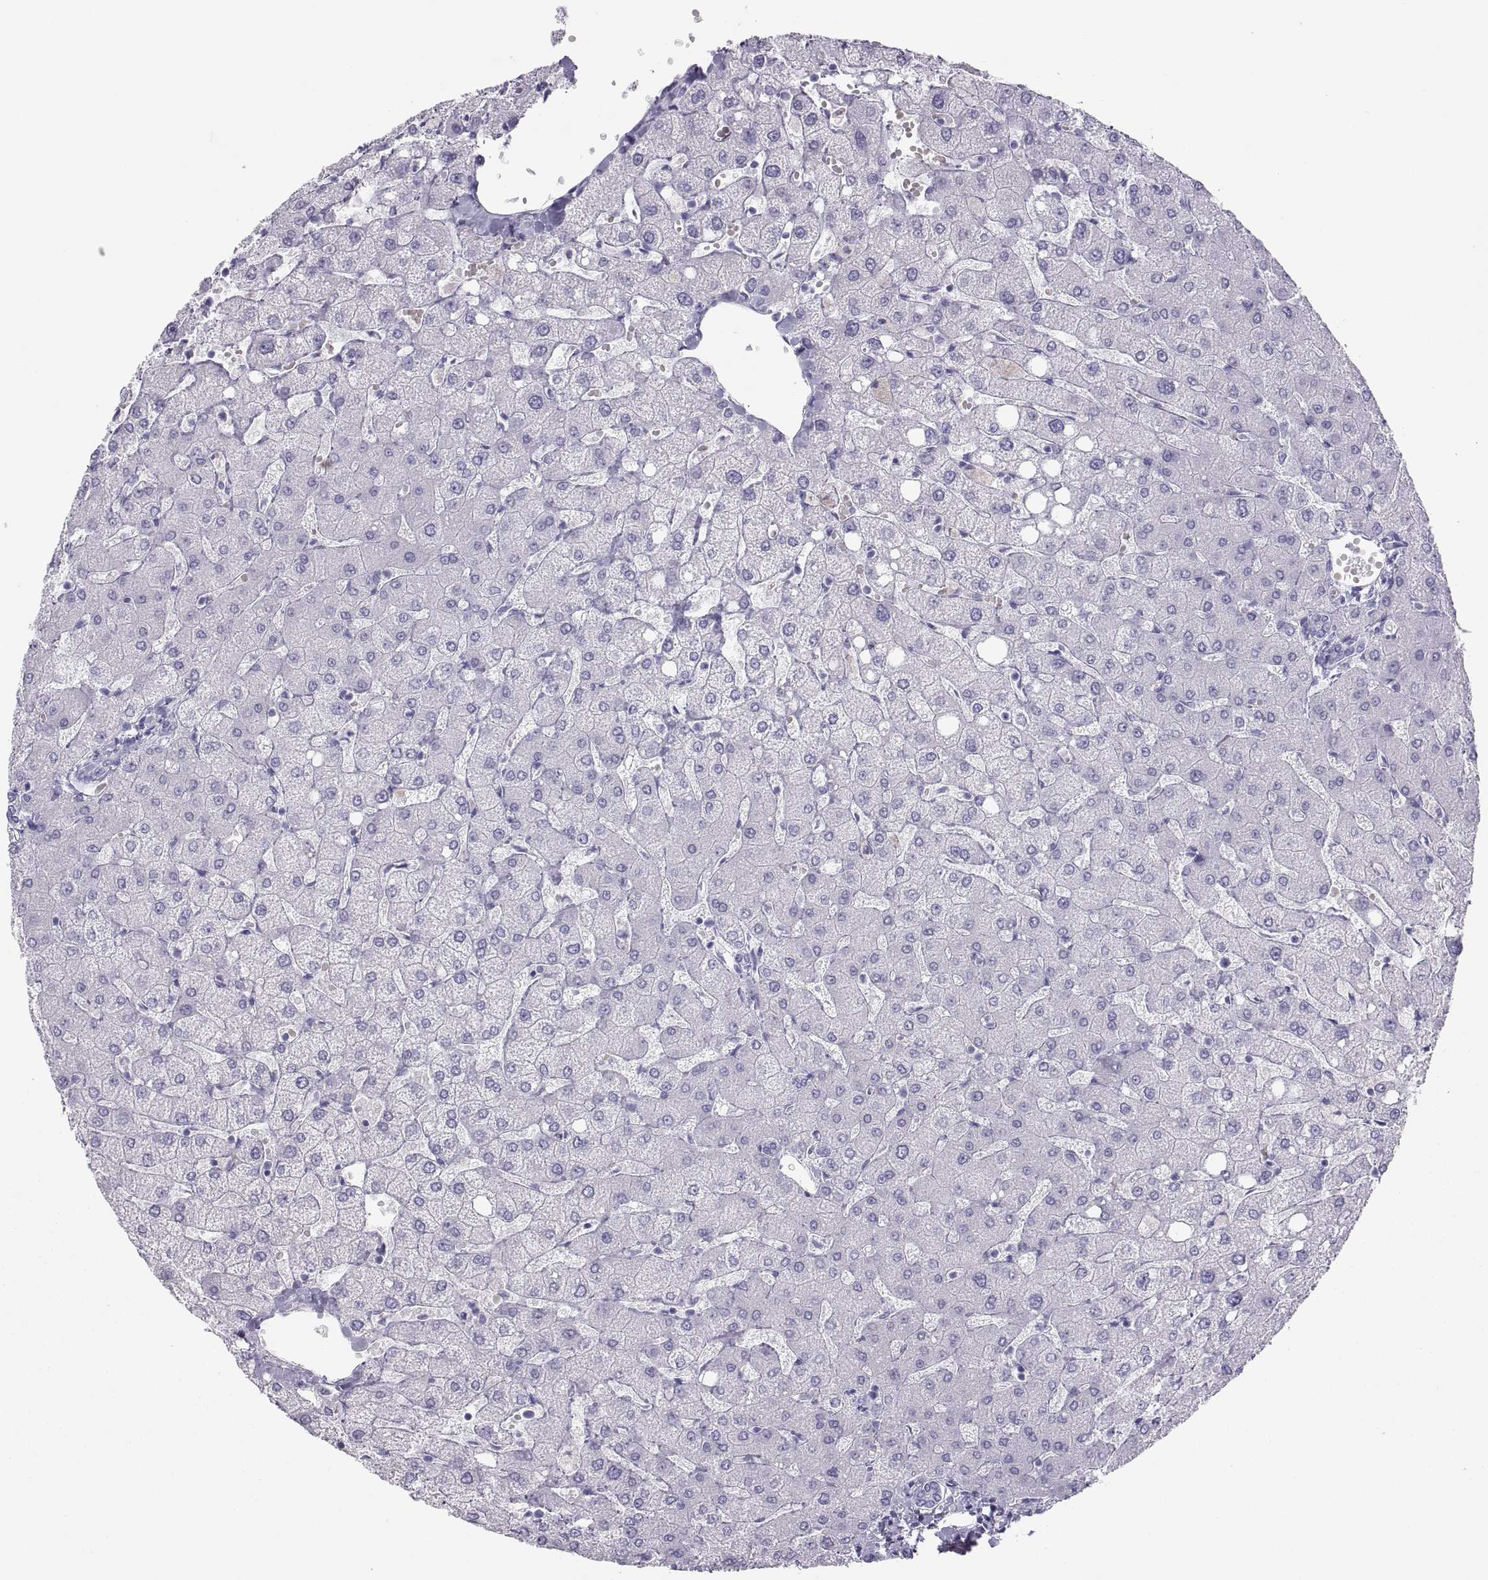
{"staining": {"intensity": "negative", "quantity": "none", "location": "none"}, "tissue": "liver", "cell_type": "Cholangiocytes", "image_type": "normal", "snomed": [{"axis": "morphology", "description": "Normal tissue, NOS"}, {"axis": "topography", "description": "Liver"}], "caption": "This photomicrograph is of benign liver stained with IHC to label a protein in brown with the nuclei are counter-stained blue. There is no staining in cholangiocytes.", "gene": "SEMG1", "patient": {"sex": "female", "age": 54}}